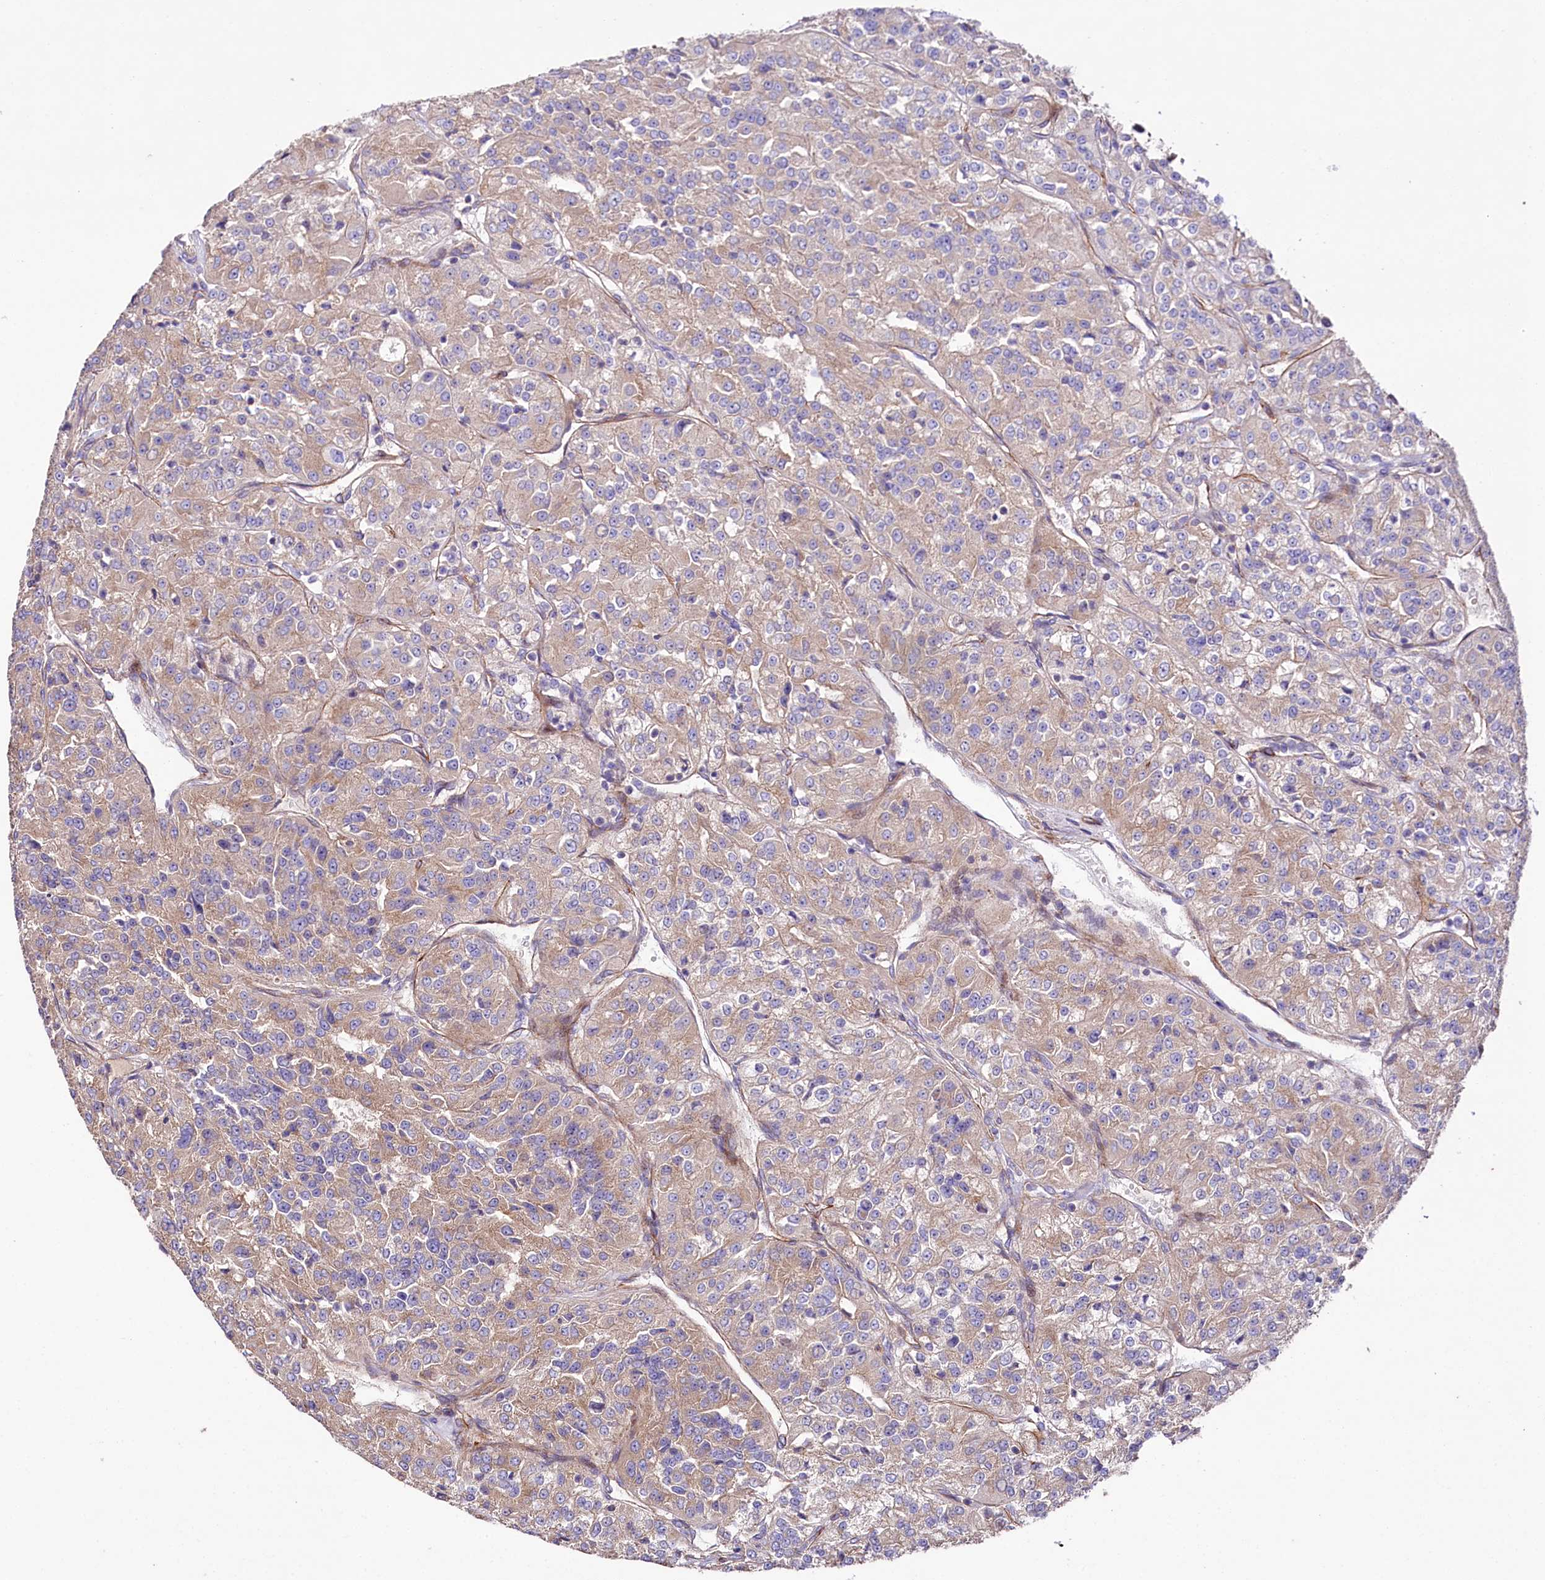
{"staining": {"intensity": "weak", "quantity": ">75%", "location": "cytoplasmic/membranous"}, "tissue": "renal cancer", "cell_type": "Tumor cells", "image_type": "cancer", "snomed": [{"axis": "morphology", "description": "Adenocarcinoma, NOS"}, {"axis": "topography", "description": "Kidney"}], "caption": "Renal cancer stained with IHC displays weak cytoplasmic/membranous staining in about >75% of tumor cells. The staining was performed using DAB, with brown indicating positive protein expression. Nuclei are stained blue with hematoxylin.", "gene": "SPATS2", "patient": {"sex": "female", "age": 63}}